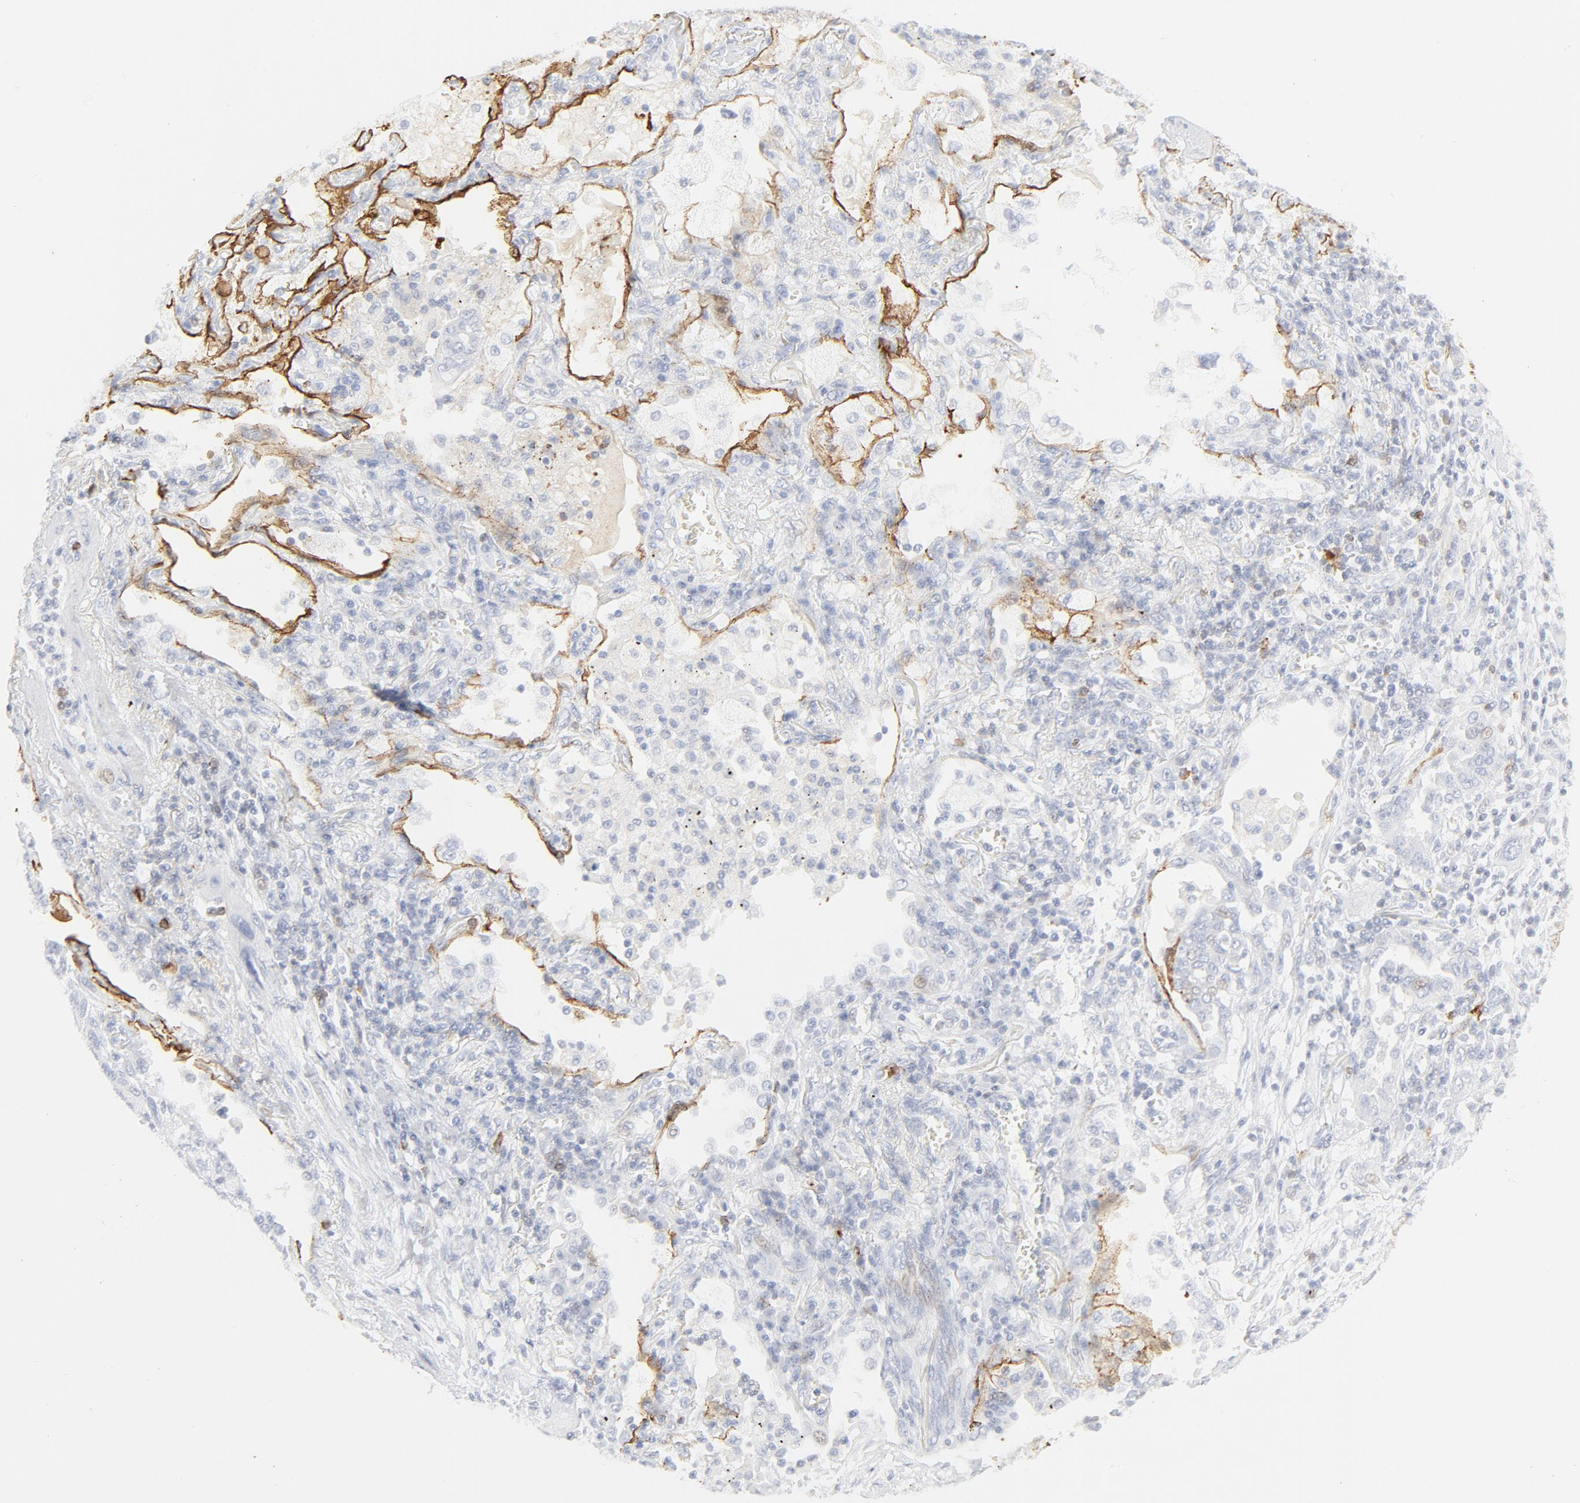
{"staining": {"intensity": "negative", "quantity": "none", "location": "none"}, "tissue": "lung cancer", "cell_type": "Tumor cells", "image_type": "cancer", "snomed": [{"axis": "morphology", "description": "Squamous cell carcinoma, NOS"}, {"axis": "topography", "description": "Lung"}], "caption": "This is an IHC micrograph of human lung squamous cell carcinoma. There is no expression in tumor cells.", "gene": "CCR7", "patient": {"sex": "female", "age": 76}}